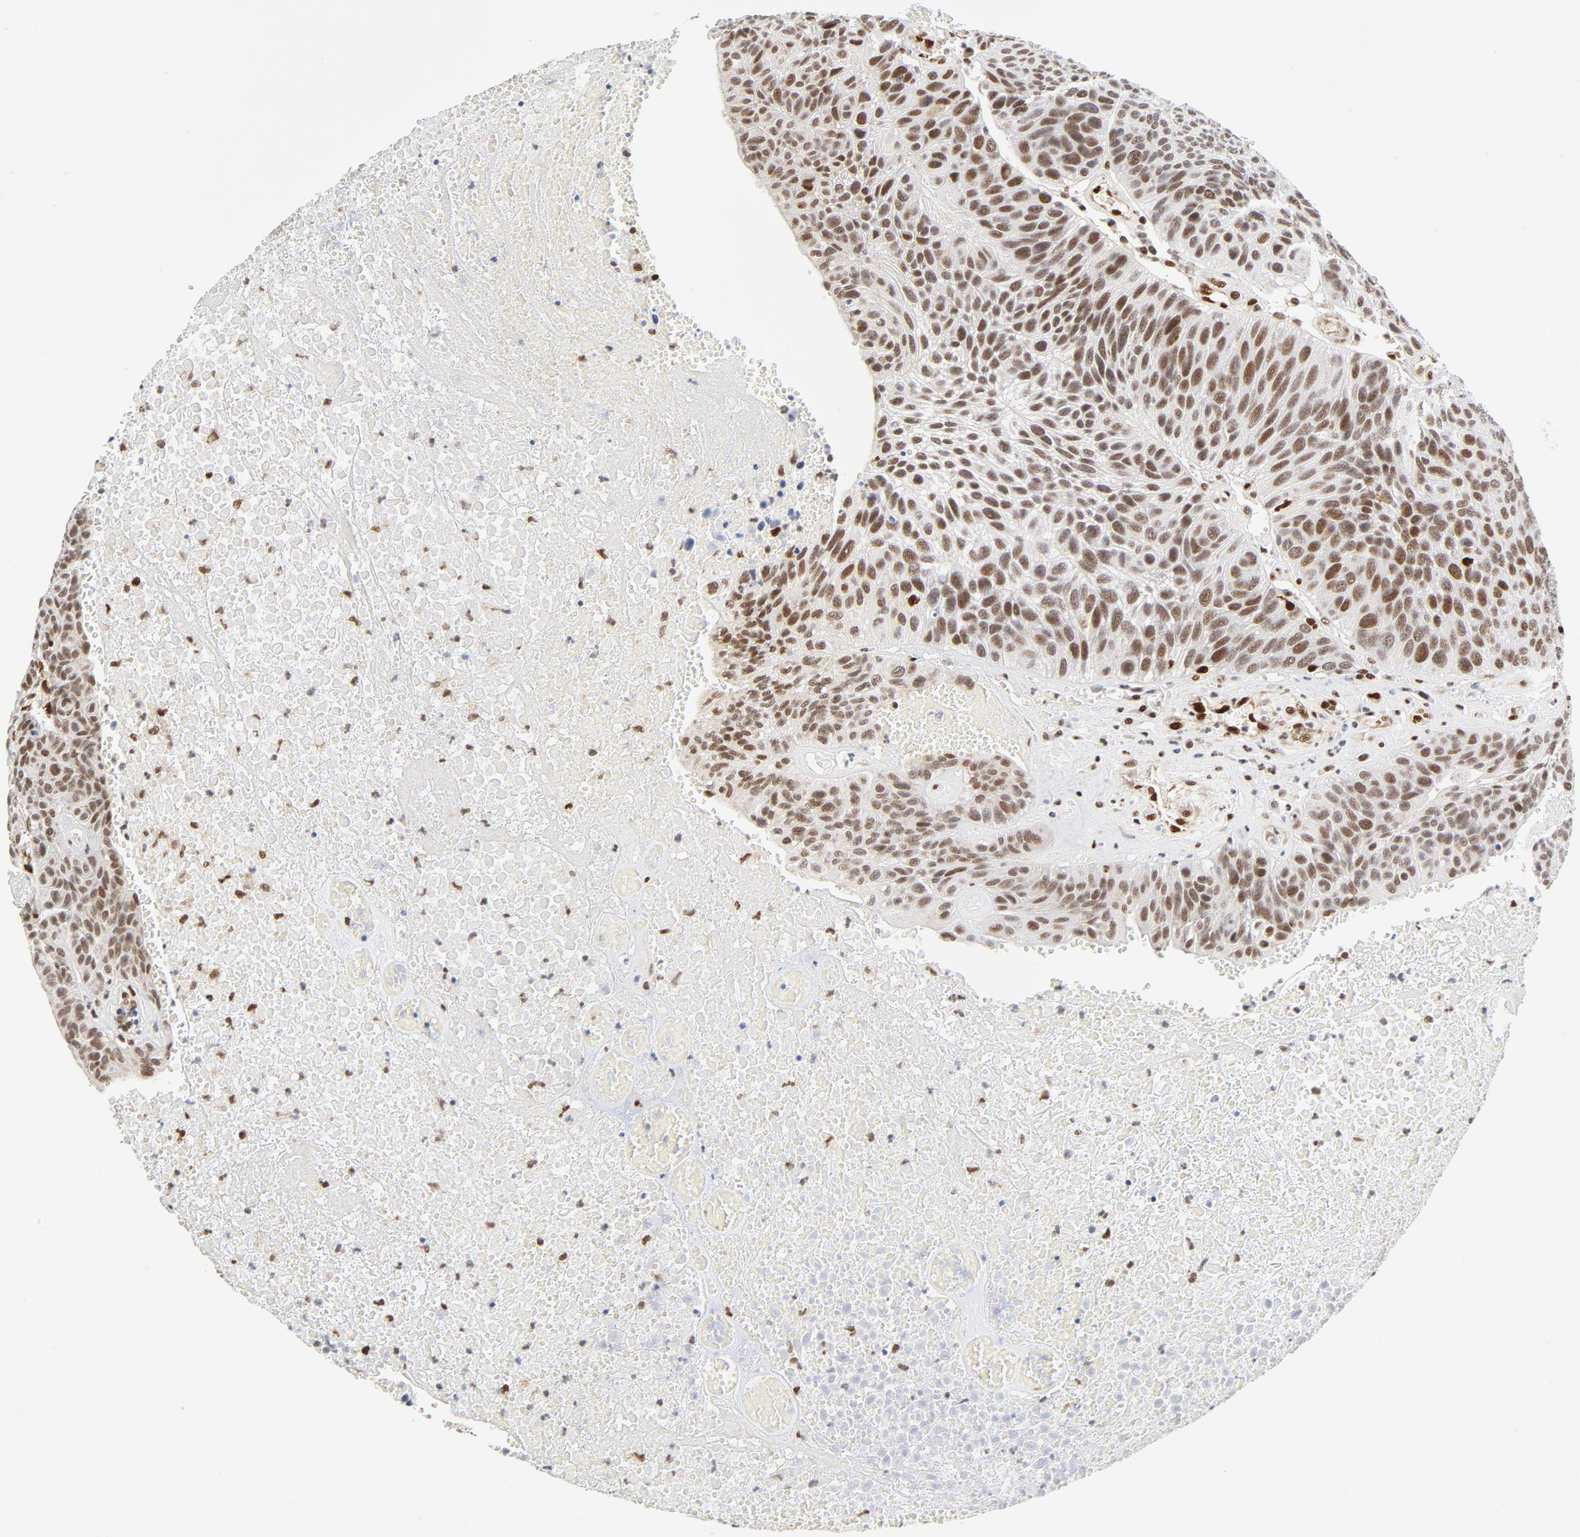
{"staining": {"intensity": "moderate", "quantity": ">75%", "location": "nuclear"}, "tissue": "urothelial cancer", "cell_type": "Tumor cells", "image_type": "cancer", "snomed": [{"axis": "morphology", "description": "Urothelial carcinoma, High grade"}, {"axis": "topography", "description": "Urinary bladder"}], "caption": "Brown immunohistochemical staining in human urothelial cancer reveals moderate nuclear expression in approximately >75% of tumor cells.", "gene": "MEF2A", "patient": {"sex": "male", "age": 66}}